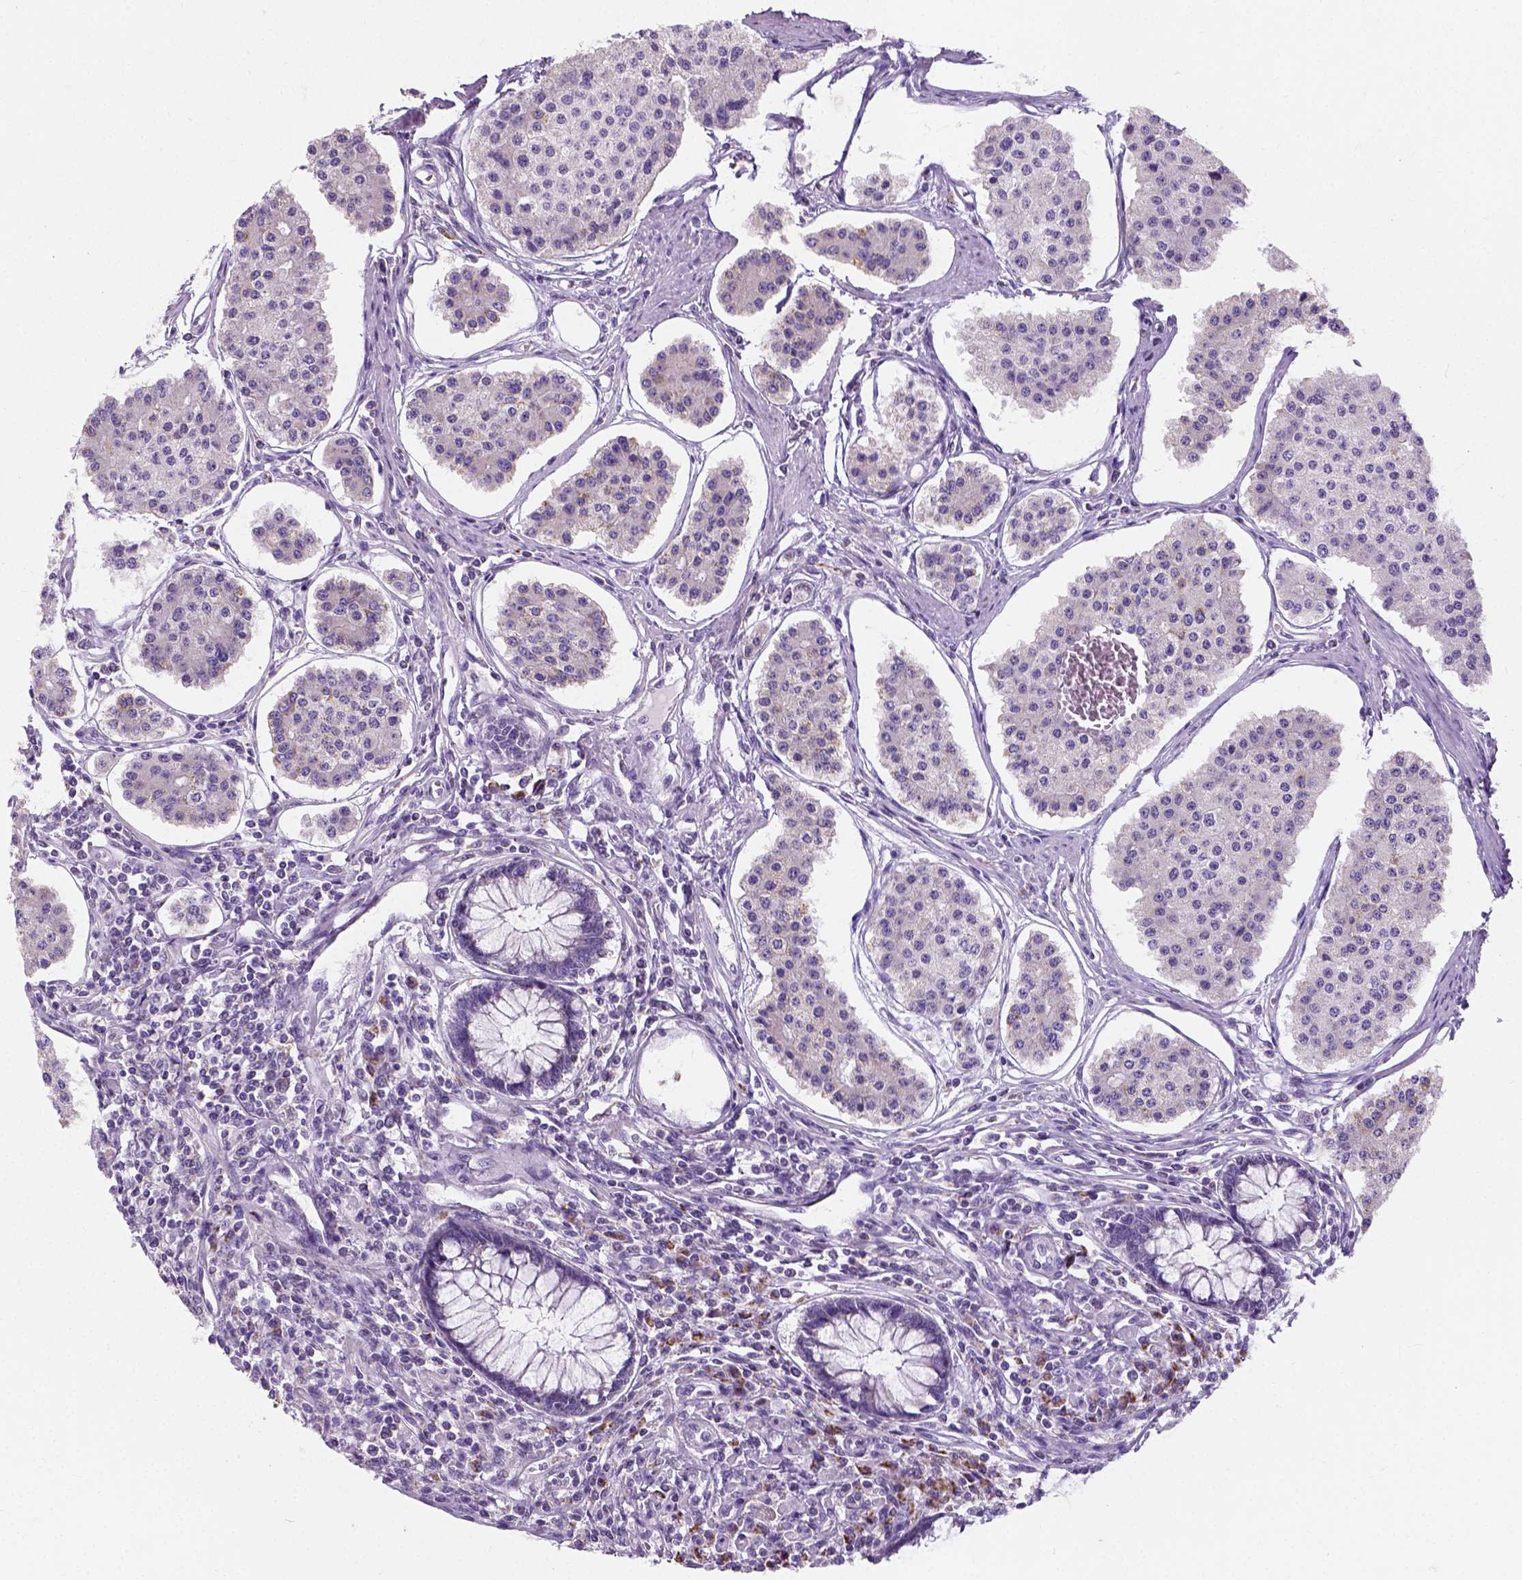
{"staining": {"intensity": "negative", "quantity": "none", "location": "none"}, "tissue": "carcinoid", "cell_type": "Tumor cells", "image_type": "cancer", "snomed": [{"axis": "morphology", "description": "Carcinoid, malignant, NOS"}, {"axis": "topography", "description": "Small intestine"}], "caption": "A high-resolution histopathology image shows immunohistochemistry staining of malignant carcinoid, which reveals no significant staining in tumor cells.", "gene": "CHODL", "patient": {"sex": "female", "age": 65}}